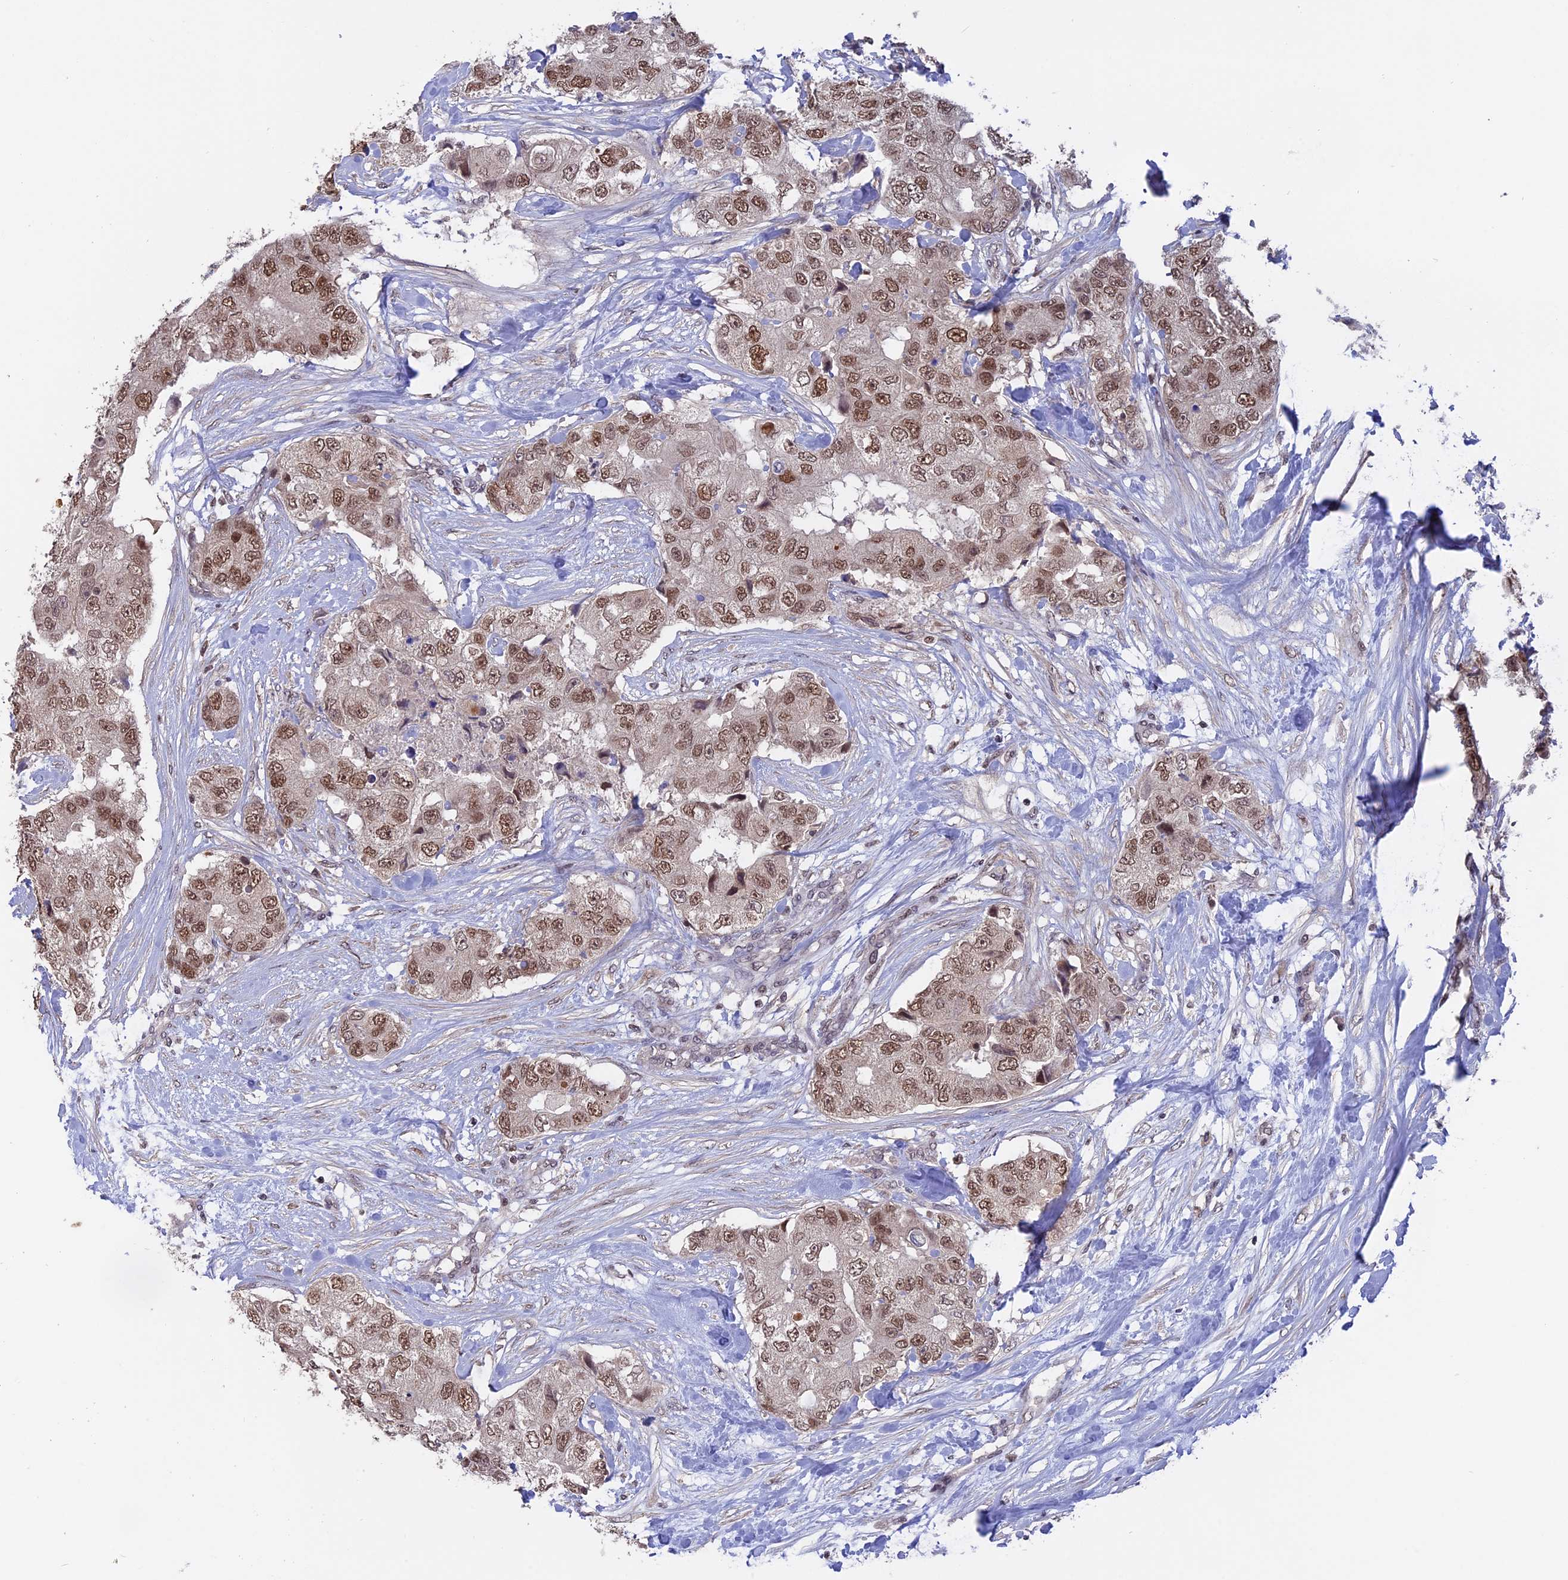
{"staining": {"intensity": "moderate", "quantity": ">75%", "location": "nuclear"}, "tissue": "breast cancer", "cell_type": "Tumor cells", "image_type": "cancer", "snomed": [{"axis": "morphology", "description": "Duct carcinoma"}, {"axis": "topography", "description": "Breast"}], "caption": "The image displays immunohistochemical staining of breast cancer (intraductal carcinoma). There is moderate nuclear positivity is identified in about >75% of tumor cells.", "gene": "RFC5", "patient": {"sex": "female", "age": 62}}